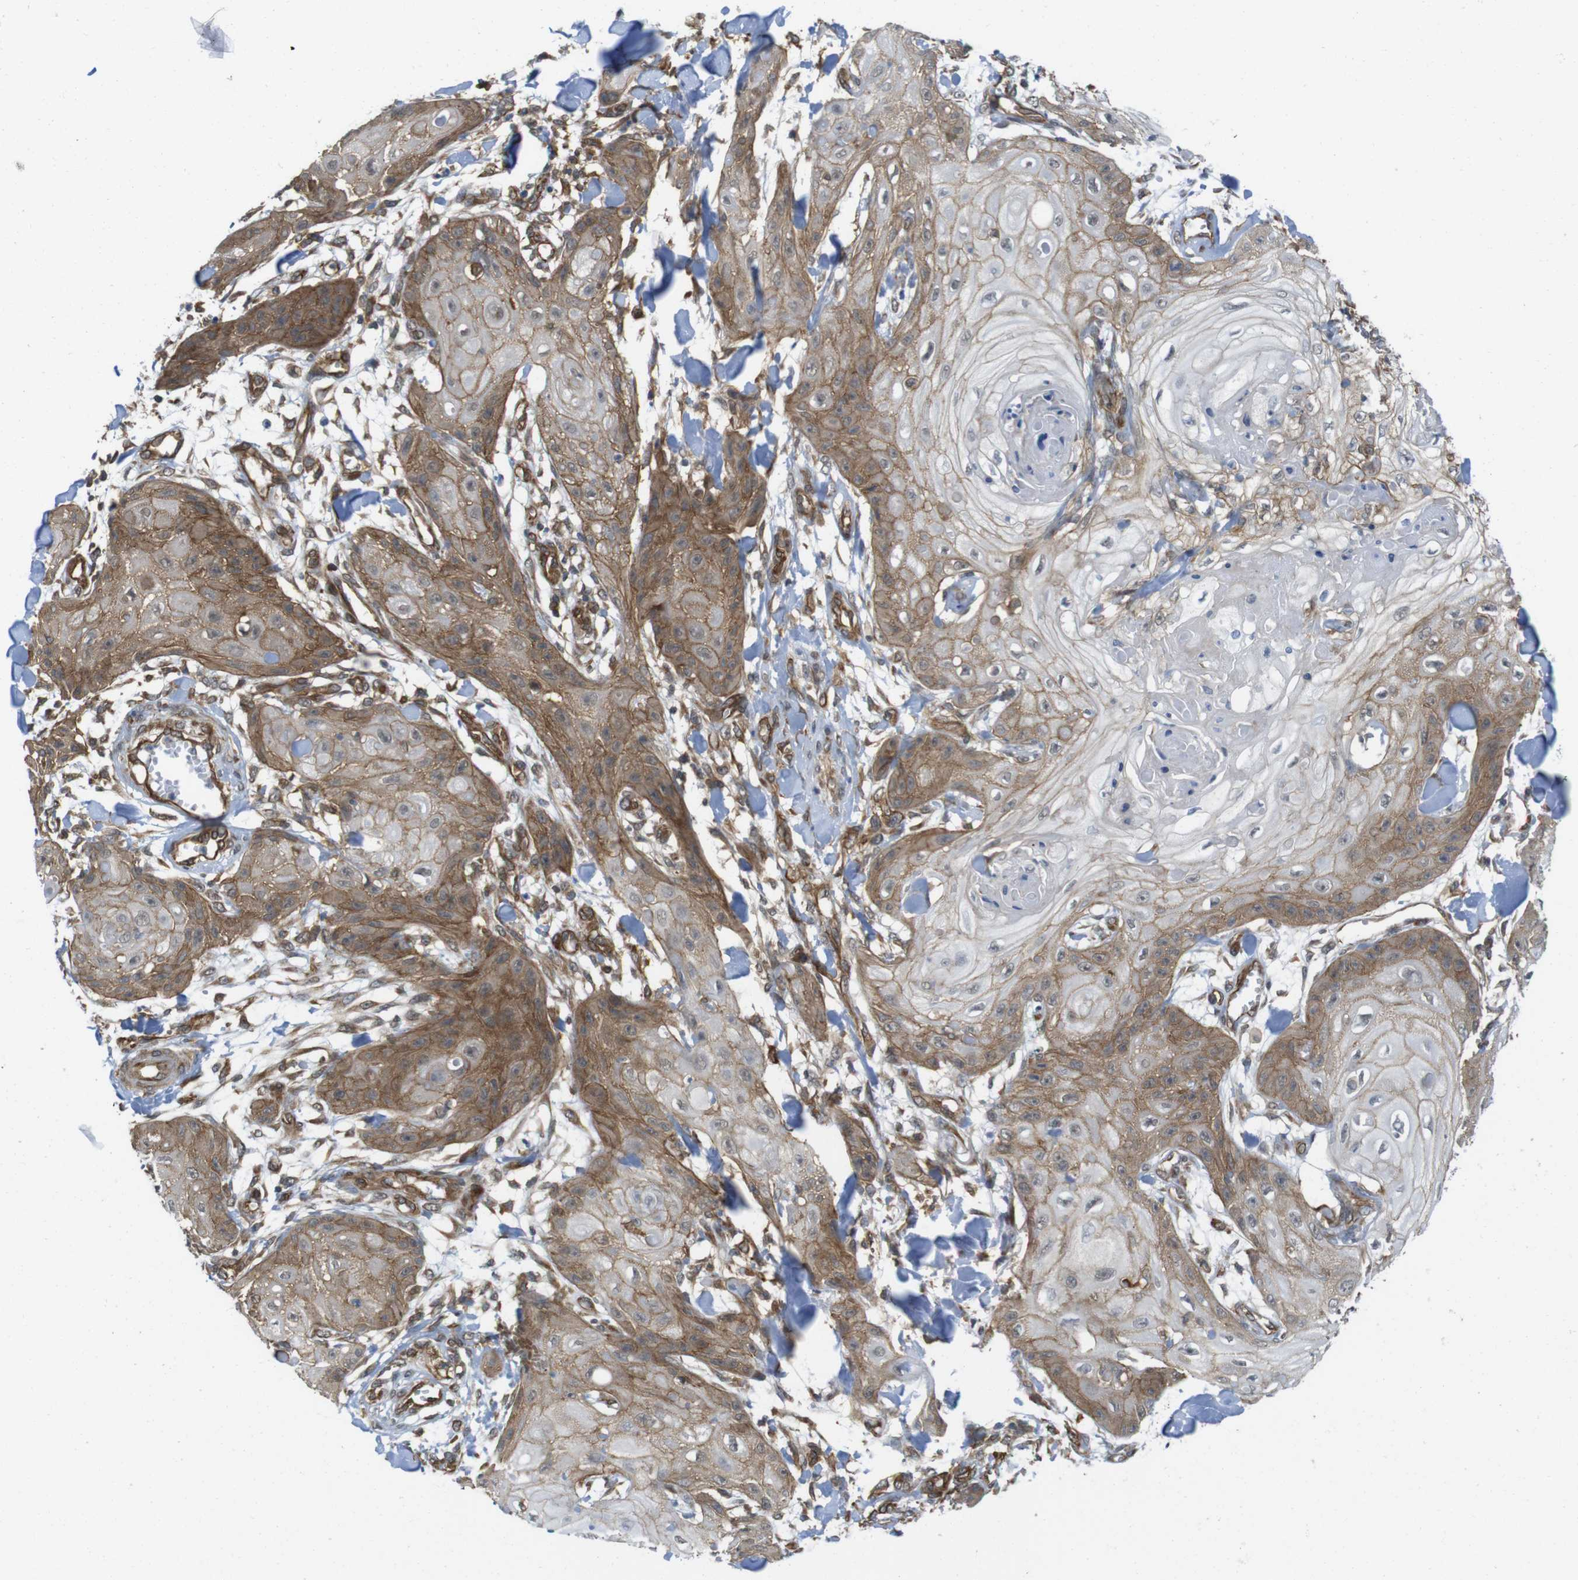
{"staining": {"intensity": "moderate", "quantity": ">75%", "location": "cytoplasmic/membranous"}, "tissue": "skin cancer", "cell_type": "Tumor cells", "image_type": "cancer", "snomed": [{"axis": "morphology", "description": "Squamous cell carcinoma, NOS"}, {"axis": "topography", "description": "Skin"}], "caption": "Immunohistochemistry staining of skin squamous cell carcinoma, which displays medium levels of moderate cytoplasmic/membranous staining in approximately >75% of tumor cells indicating moderate cytoplasmic/membranous protein staining. The staining was performed using DAB (3,3'-diaminobenzidine) (brown) for protein detection and nuclei were counterstained in hematoxylin (blue).", "gene": "ZDHHC5", "patient": {"sex": "male", "age": 74}}